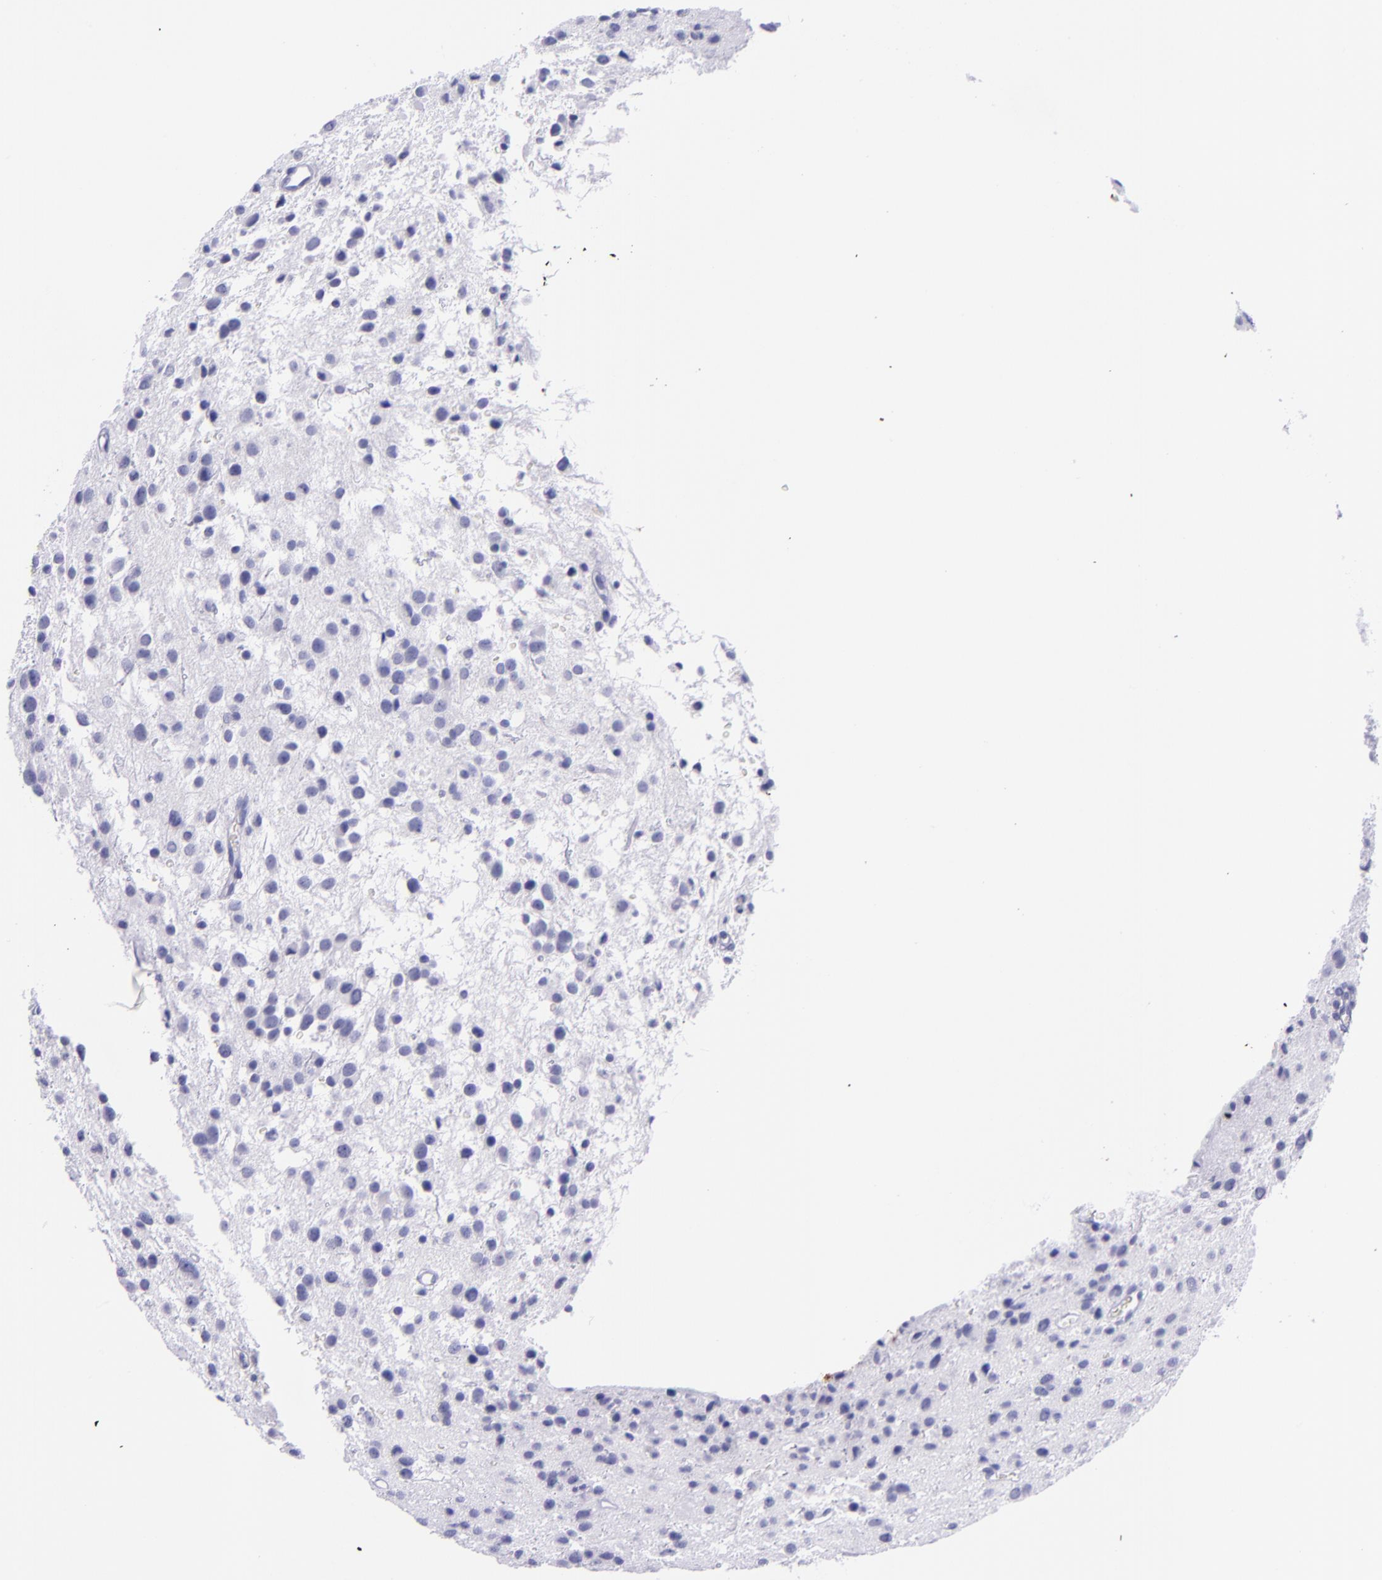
{"staining": {"intensity": "negative", "quantity": "none", "location": "none"}, "tissue": "glioma", "cell_type": "Tumor cells", "image_type": "cancer", "snomed": [{"axis": "morphology", "description": "Glioma, malignant, Low grade"}, {"axis": "topography", "description": "Brain"}], "caption": "Low-grade glioma (malignant) stained for a protein using immunohistochemistry shows no staining tumor cells.", "gene": "KRT4", "patient": {"sex": "female", "age": 36}}